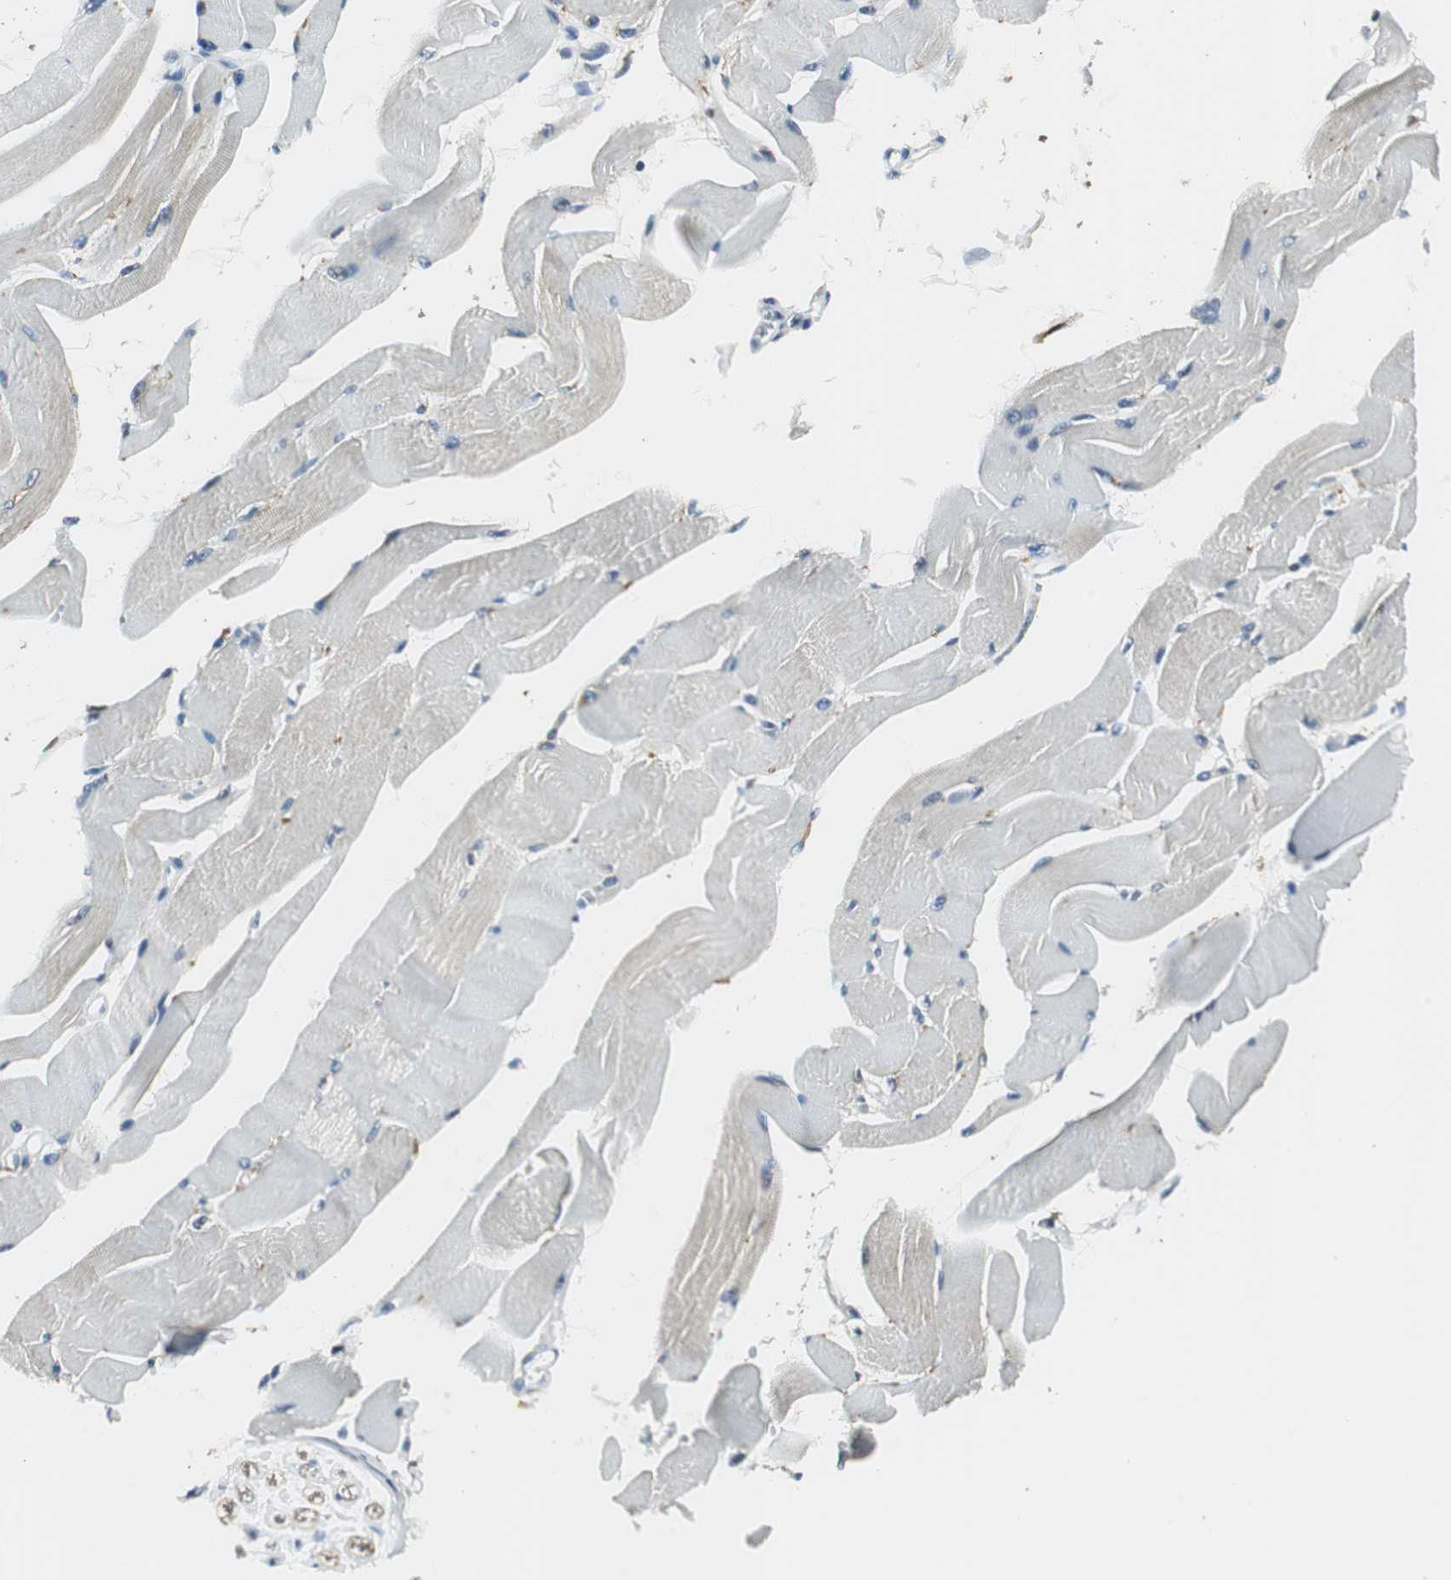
{"staining": {"intensity": "weak", "quantity": "<25%", "location": "cytoplasmic/membranous"}, "tissue": "skeletal muscle", "cell_type": "Myocytes", "image_type": "normal", "snomed": [{"axis": "morphology", "description": "Normal tissue, NOS"}, {"axis": "topography", "description": "Skeletal muscle"}, {"axis": "topography", "description": "Peripheral nerve tissue"}], "caption": "Histopathology image shows no significant protein staining in myocytes of normal skeletal muscle.", "gene": "ME1", "patient": {"sex": "female", "age": 84}}